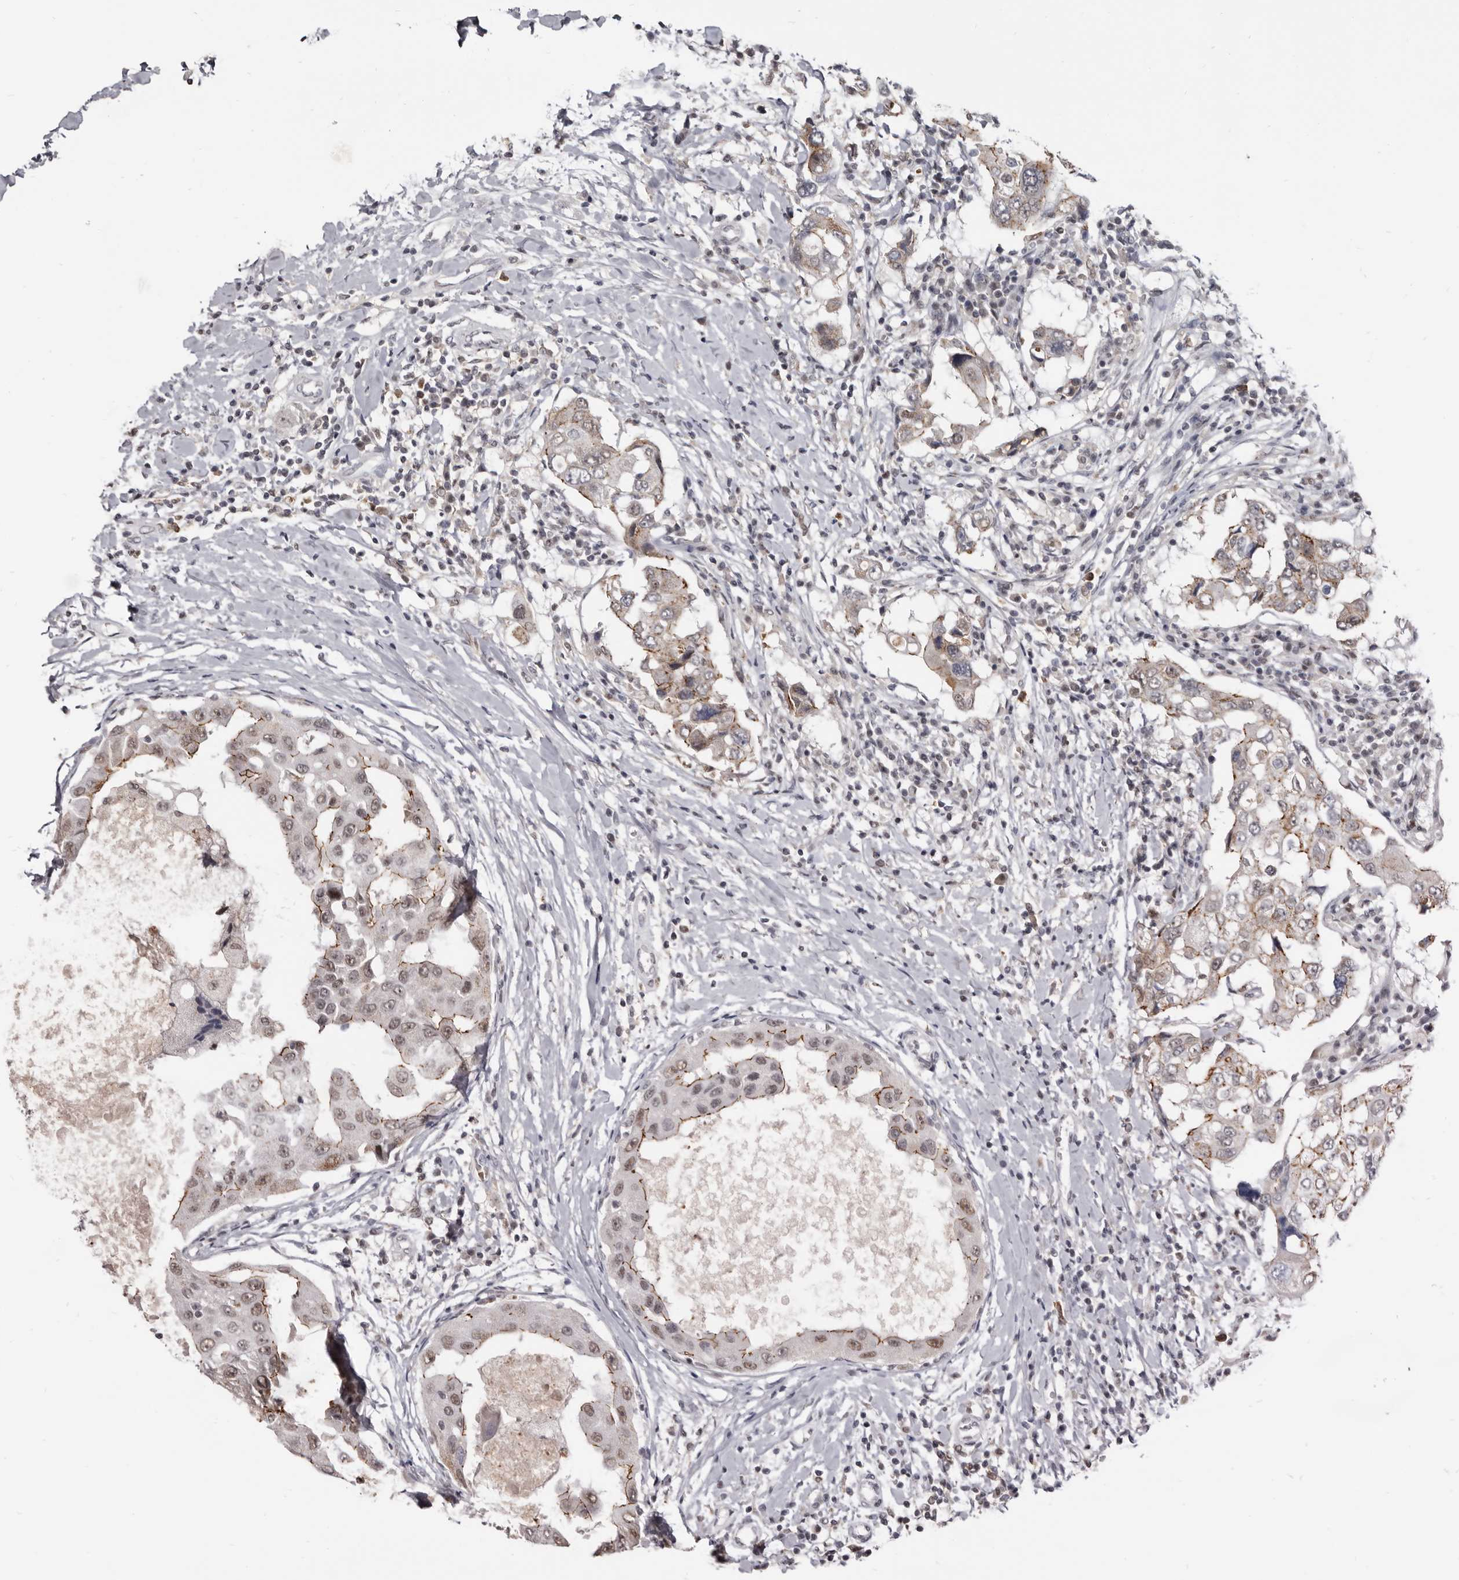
{"staining": {"intensity": "moderate", "quantity": "25%-75%", "location": "cytoplasmic/membranous,nuclear"}, "tissue": "breast cancer", "cell_type": "Tumor cells", "image_type": "cancer", "snomed": [{"axis": "morphology", "description": "Duct carcinoma"}, {"axis": "topography", "description": "Breast"}], "caption": "Immunohistochemical staining of human breast infiltrating ductal carcinoma shows medium levels of moderate cytoplasmic/membranous and nuclear protein positivity in approximately 25%-75% of tumor cells.", "gene": "CGN", "patient": {"sex": "female", "age": 27}}